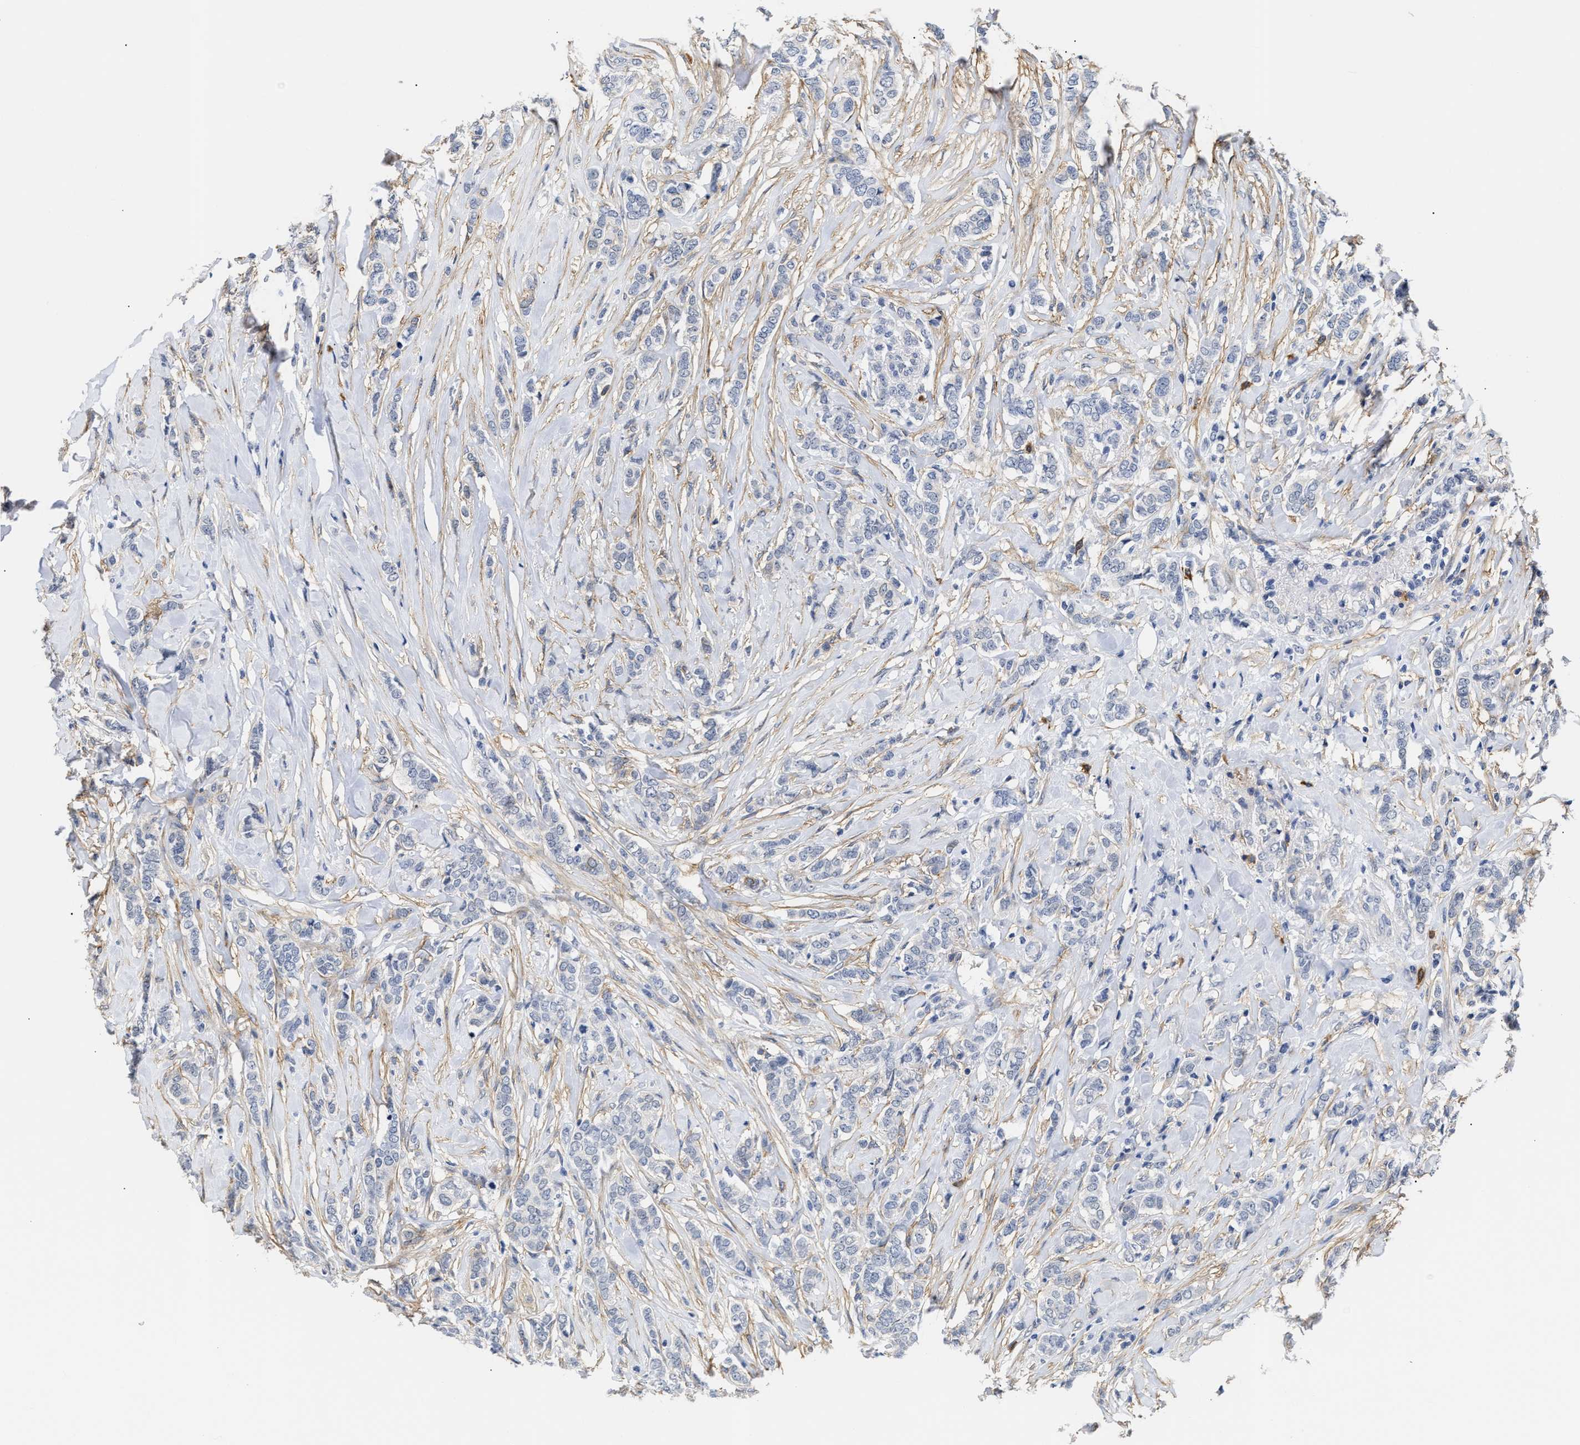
{"staining": {"intensity": "negative", "quantity": "none", "location": "none"}, "tissue": "breast cancer", "cell_type": "Tumor cells", "image_type": "cancer", "snomed": [{"axis": "morphology", "description": "Lobular carcinoma"}, {"axis": "topography", "description": "Skin"}, {"axis": "topography", "description": "Breast"}], "caption": "Micrograph shows no significant protein expression in tumor cells of breast cancer.", "gene": "AHNAK2", "patient": {"sex": "female", "age": 46}}